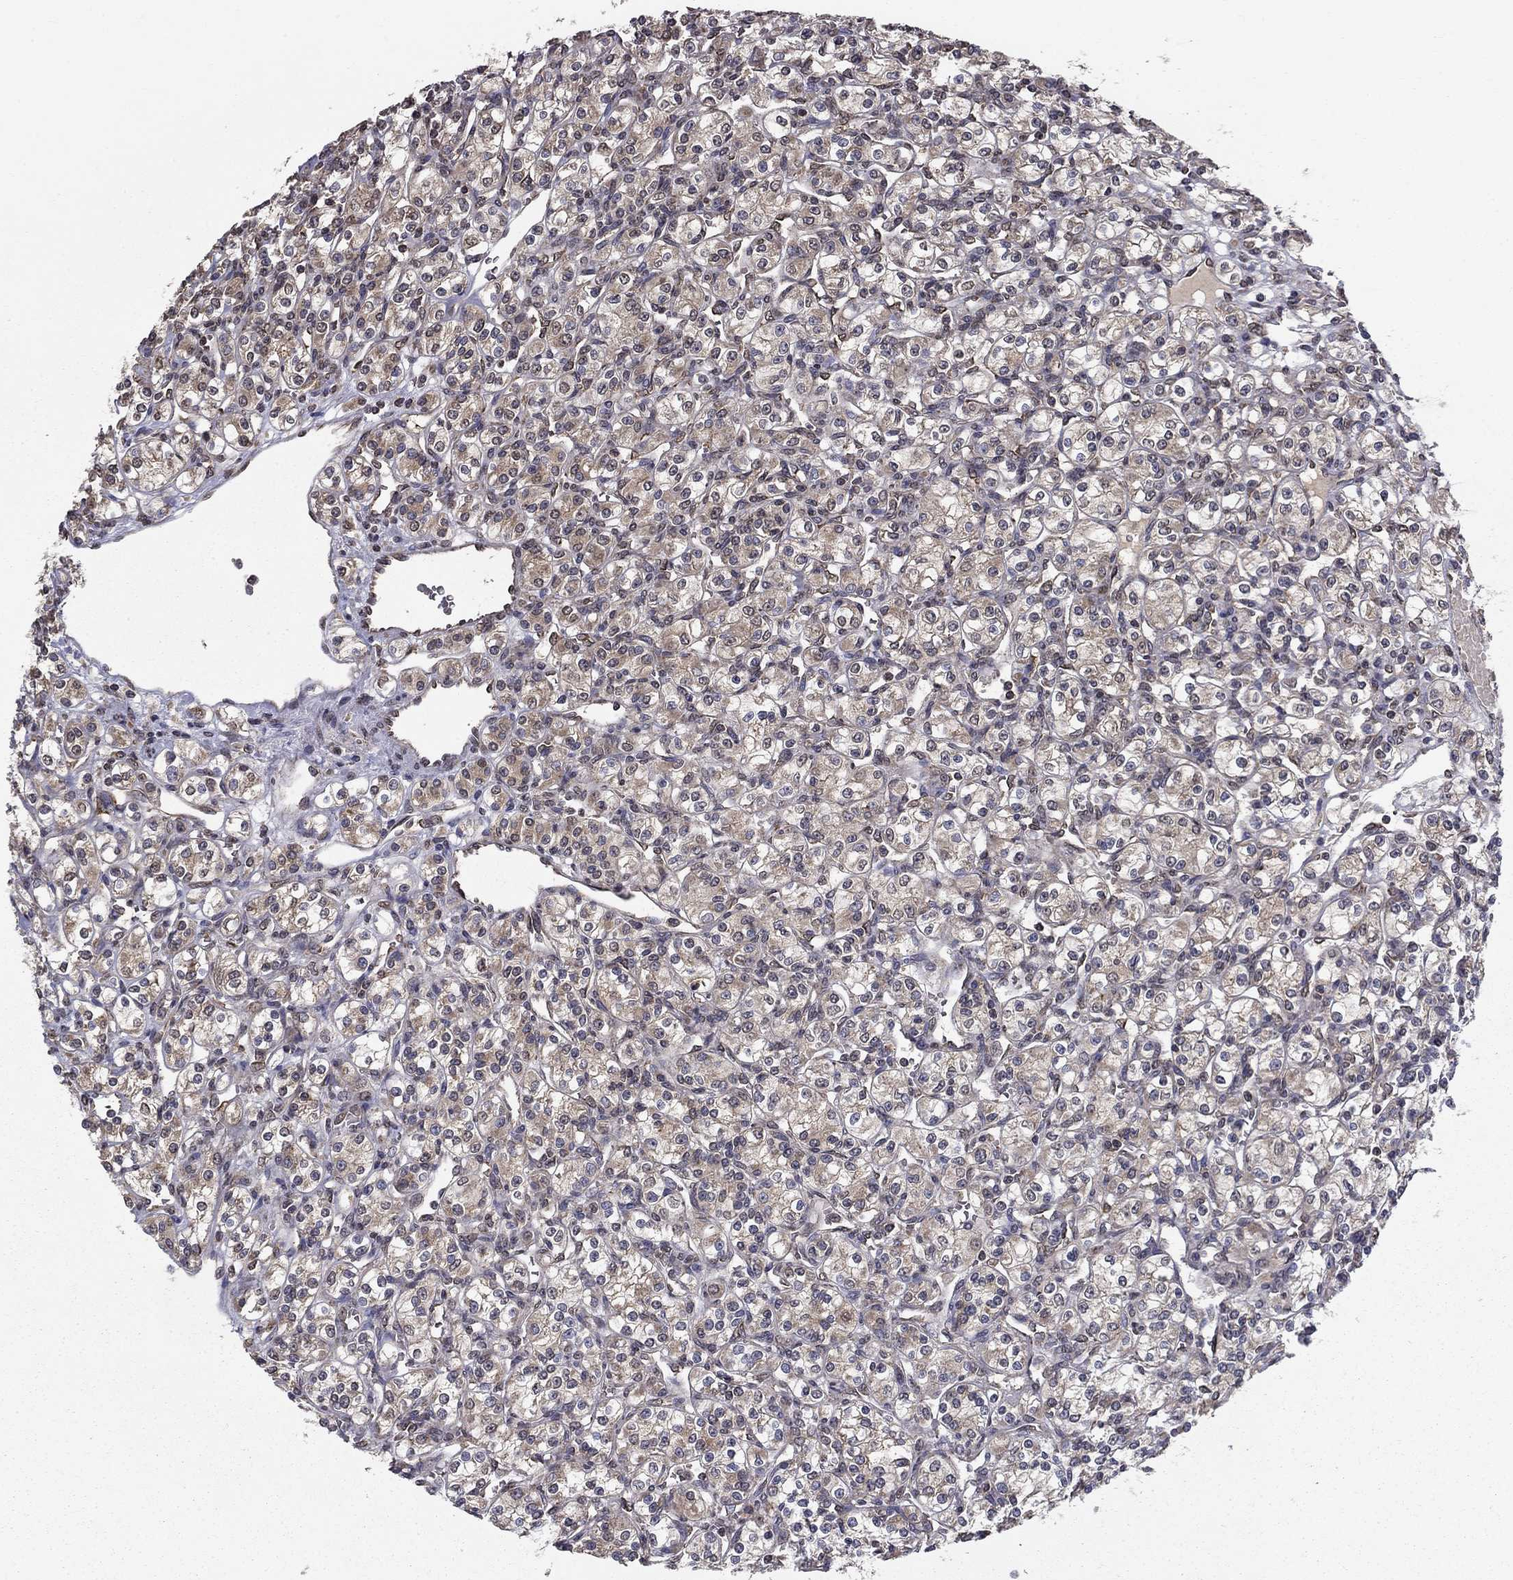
{"staining": {"intensity": "negative", "quantity": "none", "location": "none"}, "tissue": "renal cancer", "cell_type": "Tumor cells", "image_type": "cancer", "snomed": [{"axis": "morphology", "description": "Adenocarcinoma, NOS"}, {"axis": "topography", "description": "Kidney"}], "caption": "A high-resolution image shows IHC staining of renal adenocarcinoma, which shows no significant staining in tumor cells.", "gene": "SLC2A13", "patient": {"sex": "male", "age": 77}}